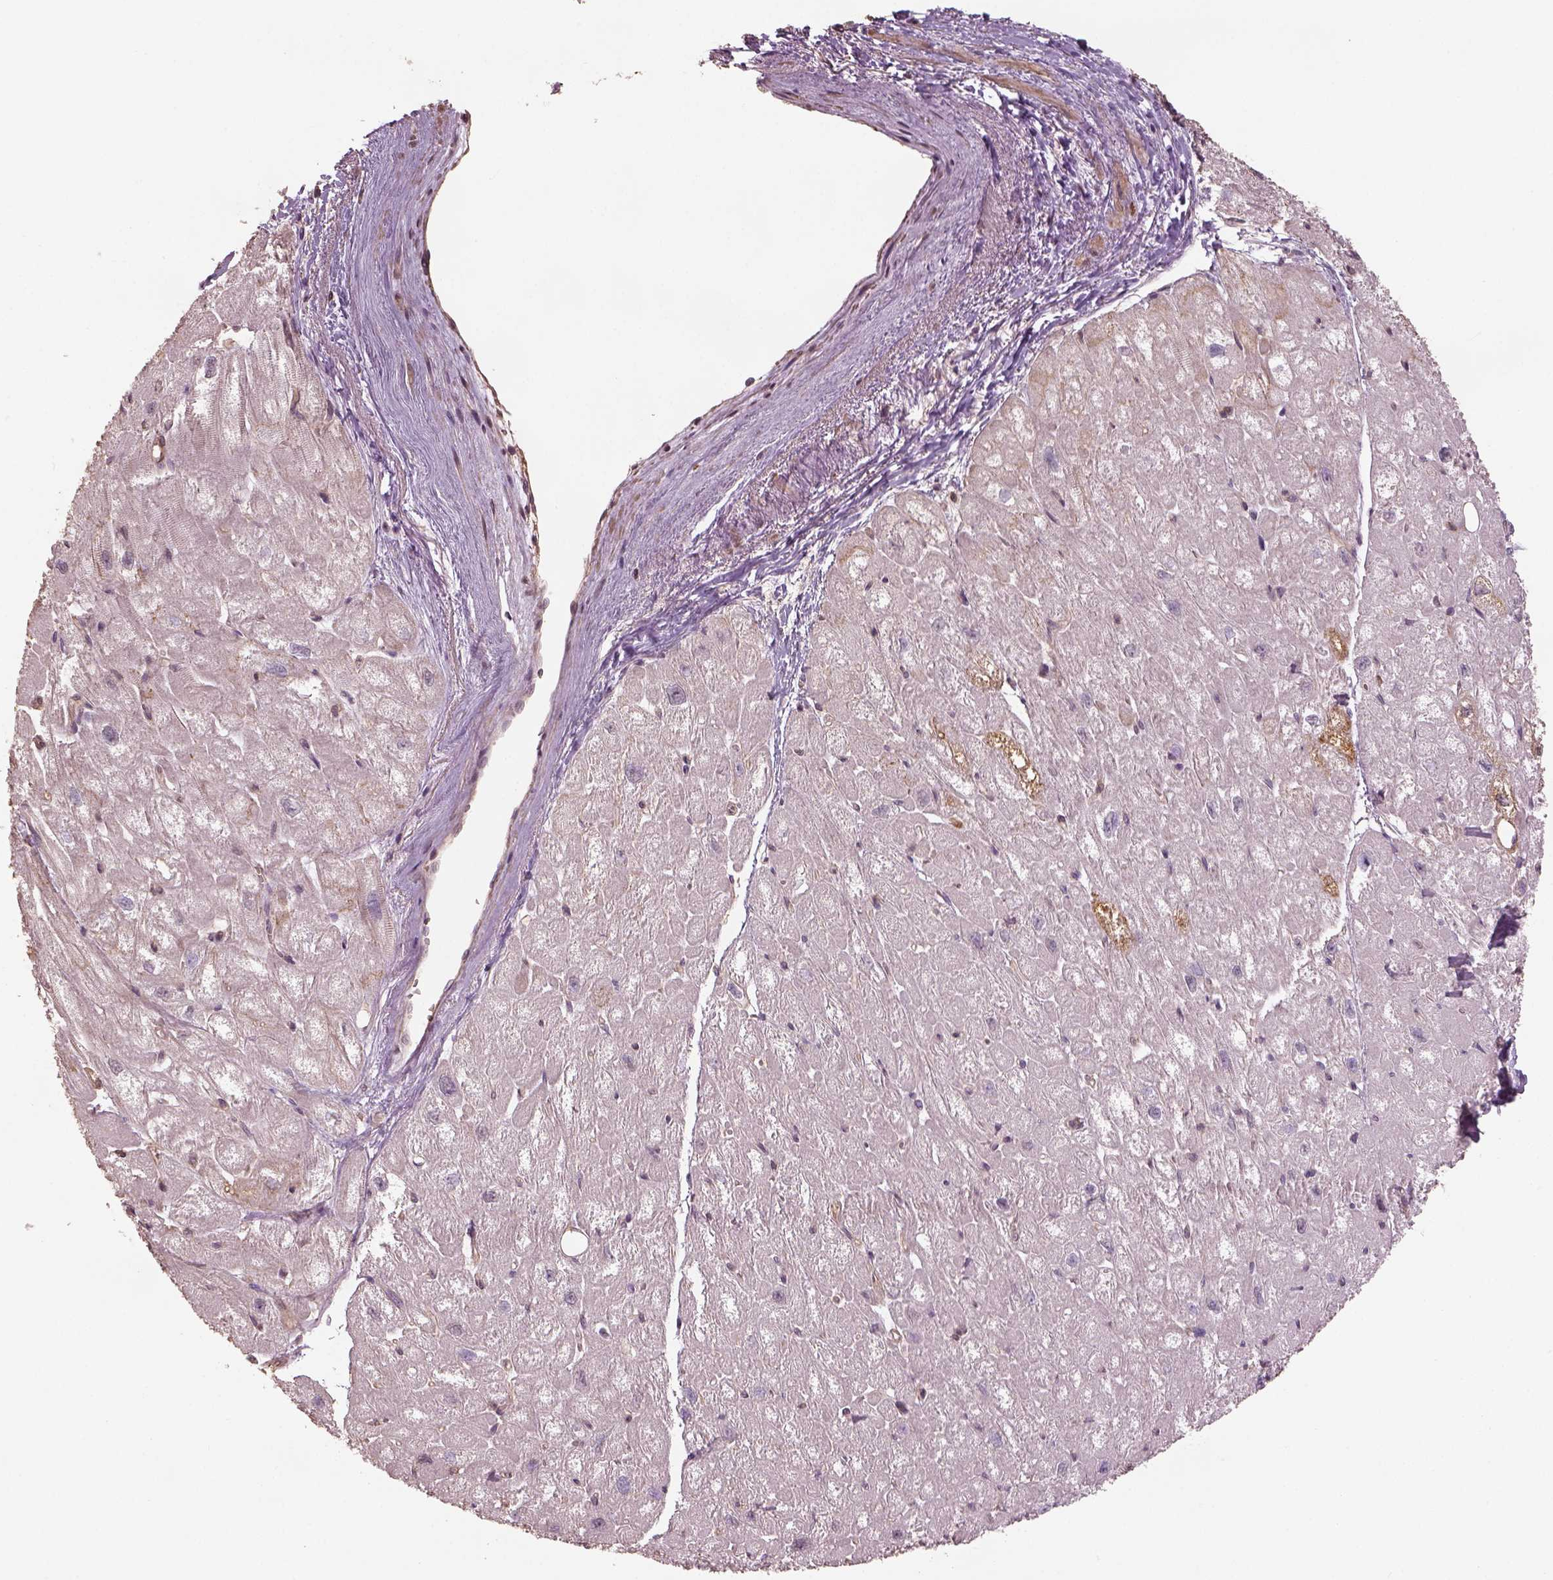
{"staining": {"intensity": "weak", "quantity": "<25%", "location": "cytoplasmic/membranous"}, "tissue": "heart muscle", "cell_type": "Cardiomyocytes", "image_type": "normal", "snomed": [{"axis": "morphology", "description": "Normal tissue, NOS"}, {"axis": "topography", "description": "Heart"}], "caption": "Protein analysis of normal heart muscle exhibits no significant positivity in cardiomyocytes. (Immunohistochemistry, brightfield microscopy, high magnification).", "gene": "LIN7A", "patient": {"sex": "male", "age": 61}}